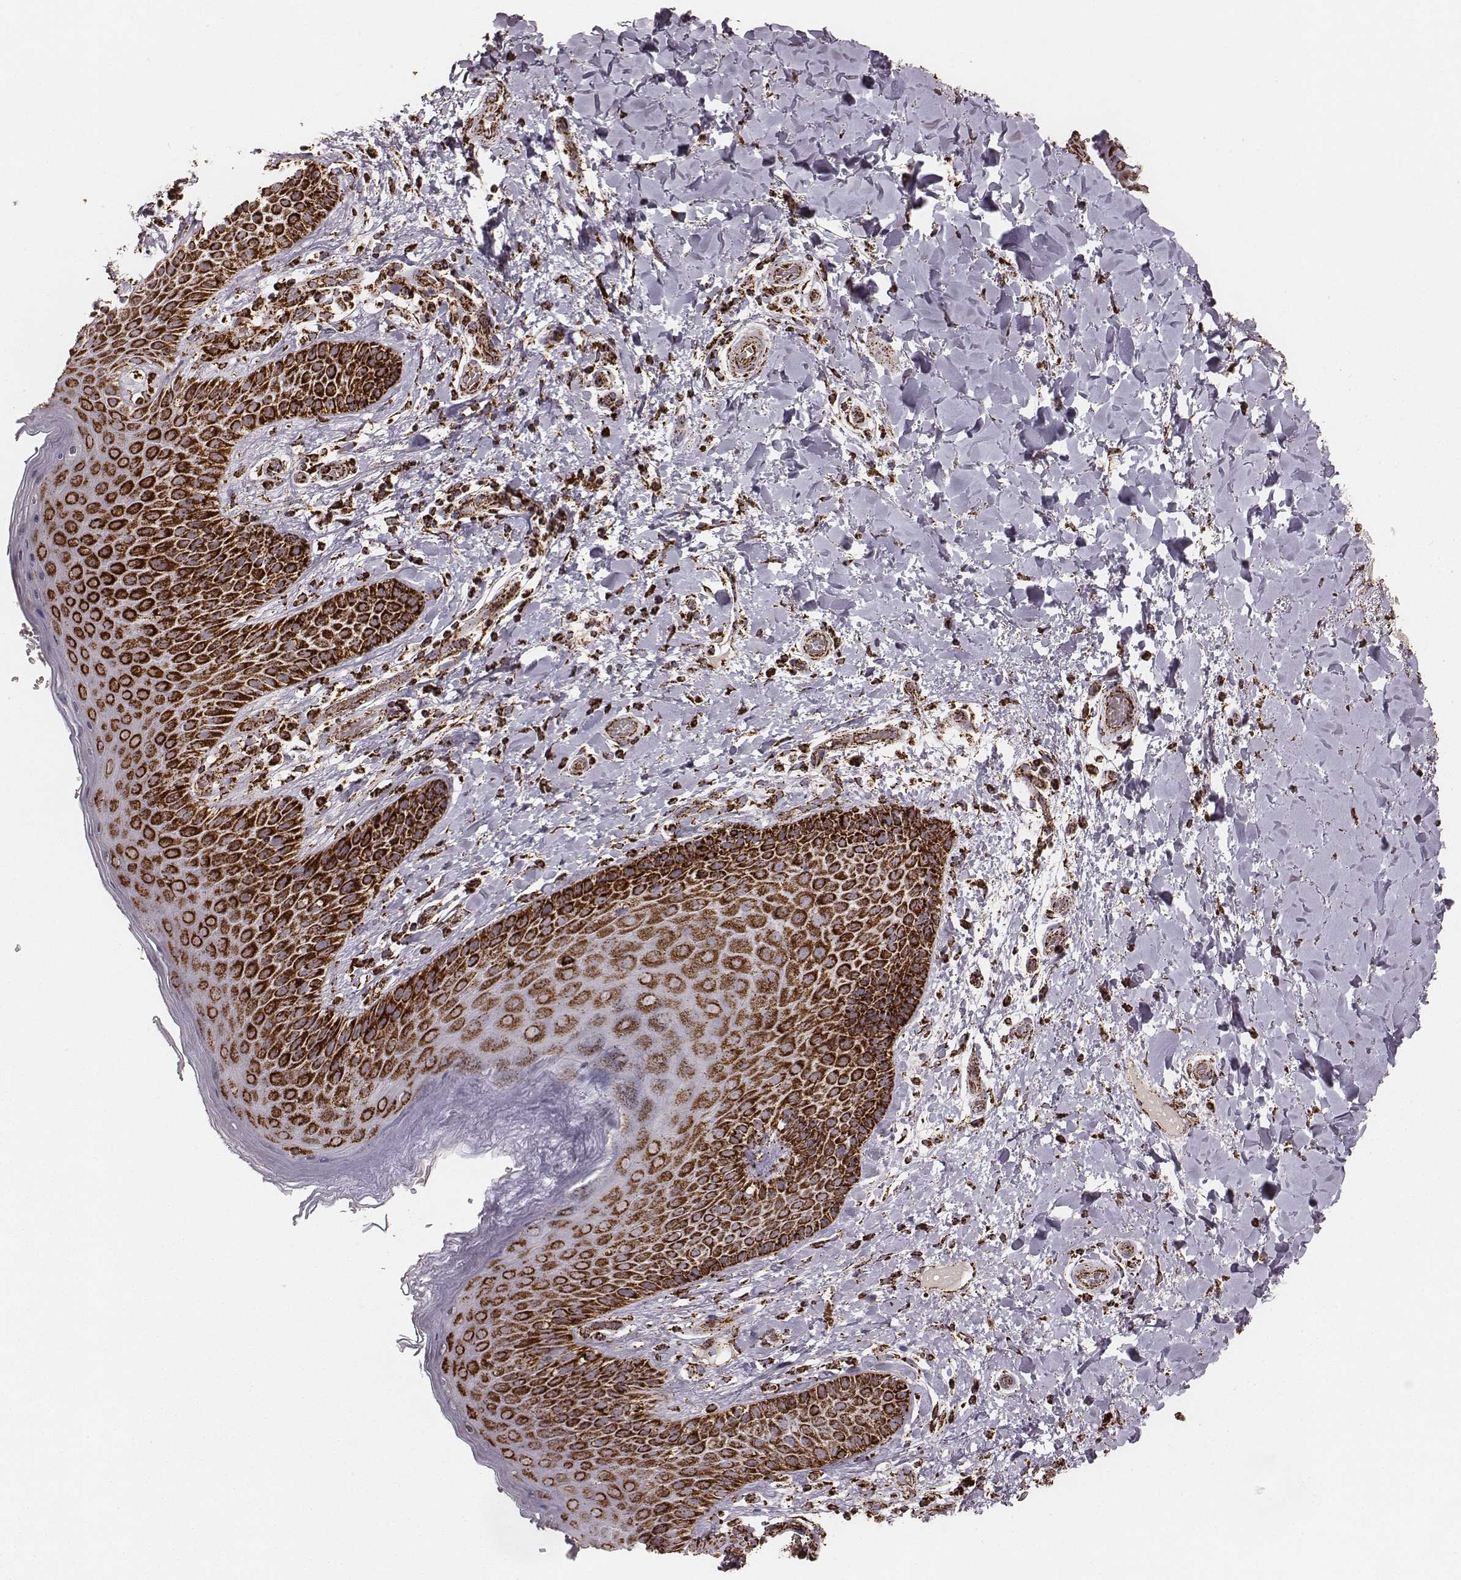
{"staining": {"intensity": "strong", "quantity": ">75%", "location": "cytoplasmic/membranous"}, "tissue": "skin", "cell_type": "Epidermal cells", "image_type": "normal", "snomed": [{"axis": "morphology", "description": "Normal tissue, NOS"}, {"axis": "topography", "description": "Anal"}], "caption": "Epidermal cells show high levels of strong cytoplasmic/membranous staining in about >75% of cells in benign skin.", "gene": "TUFM", "patient": {"sex": "male", "age": 36}}